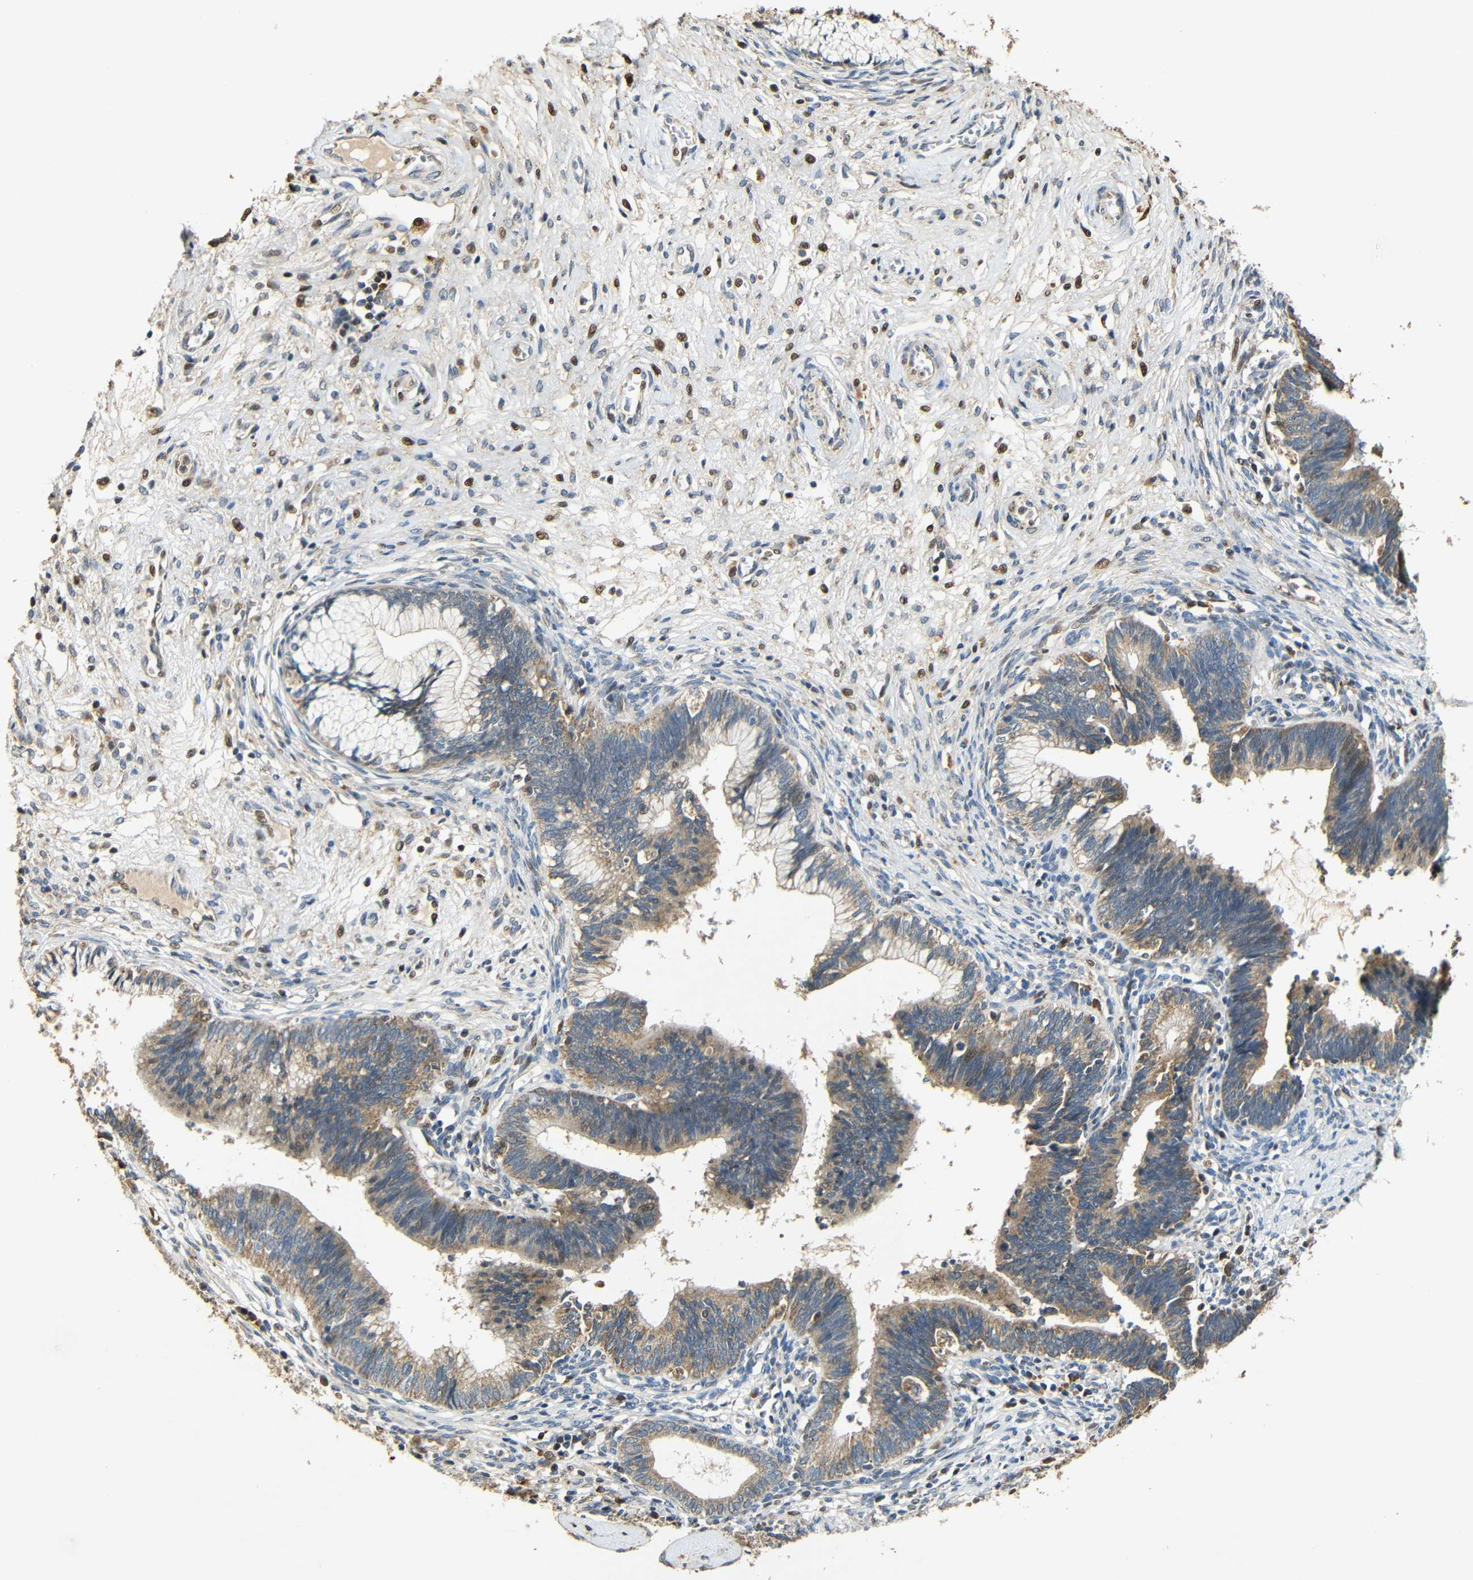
{"staining": {"intensity": "moderate", "quantity": ">75%", "location": "cytoplasmic/membranous"}, "tissue": "cervical cancer", "cell_type": "Tumor cells", "image_type": "cancer", "snomed": [{"axis": "morphology", "description": "Adenocarcinoma, NOS"}, {"axis": "topography", "description": "Cervix"}], "caption": "There is medium levels of moderate cytoplasmic/membranous positivity in tumor cells of adenocarcinoma (cervical), as demonstrated by immunohistochemical staining (brown color).", "gene": "KAZALD1", "patient": {"sex": "female", "age": 44}}